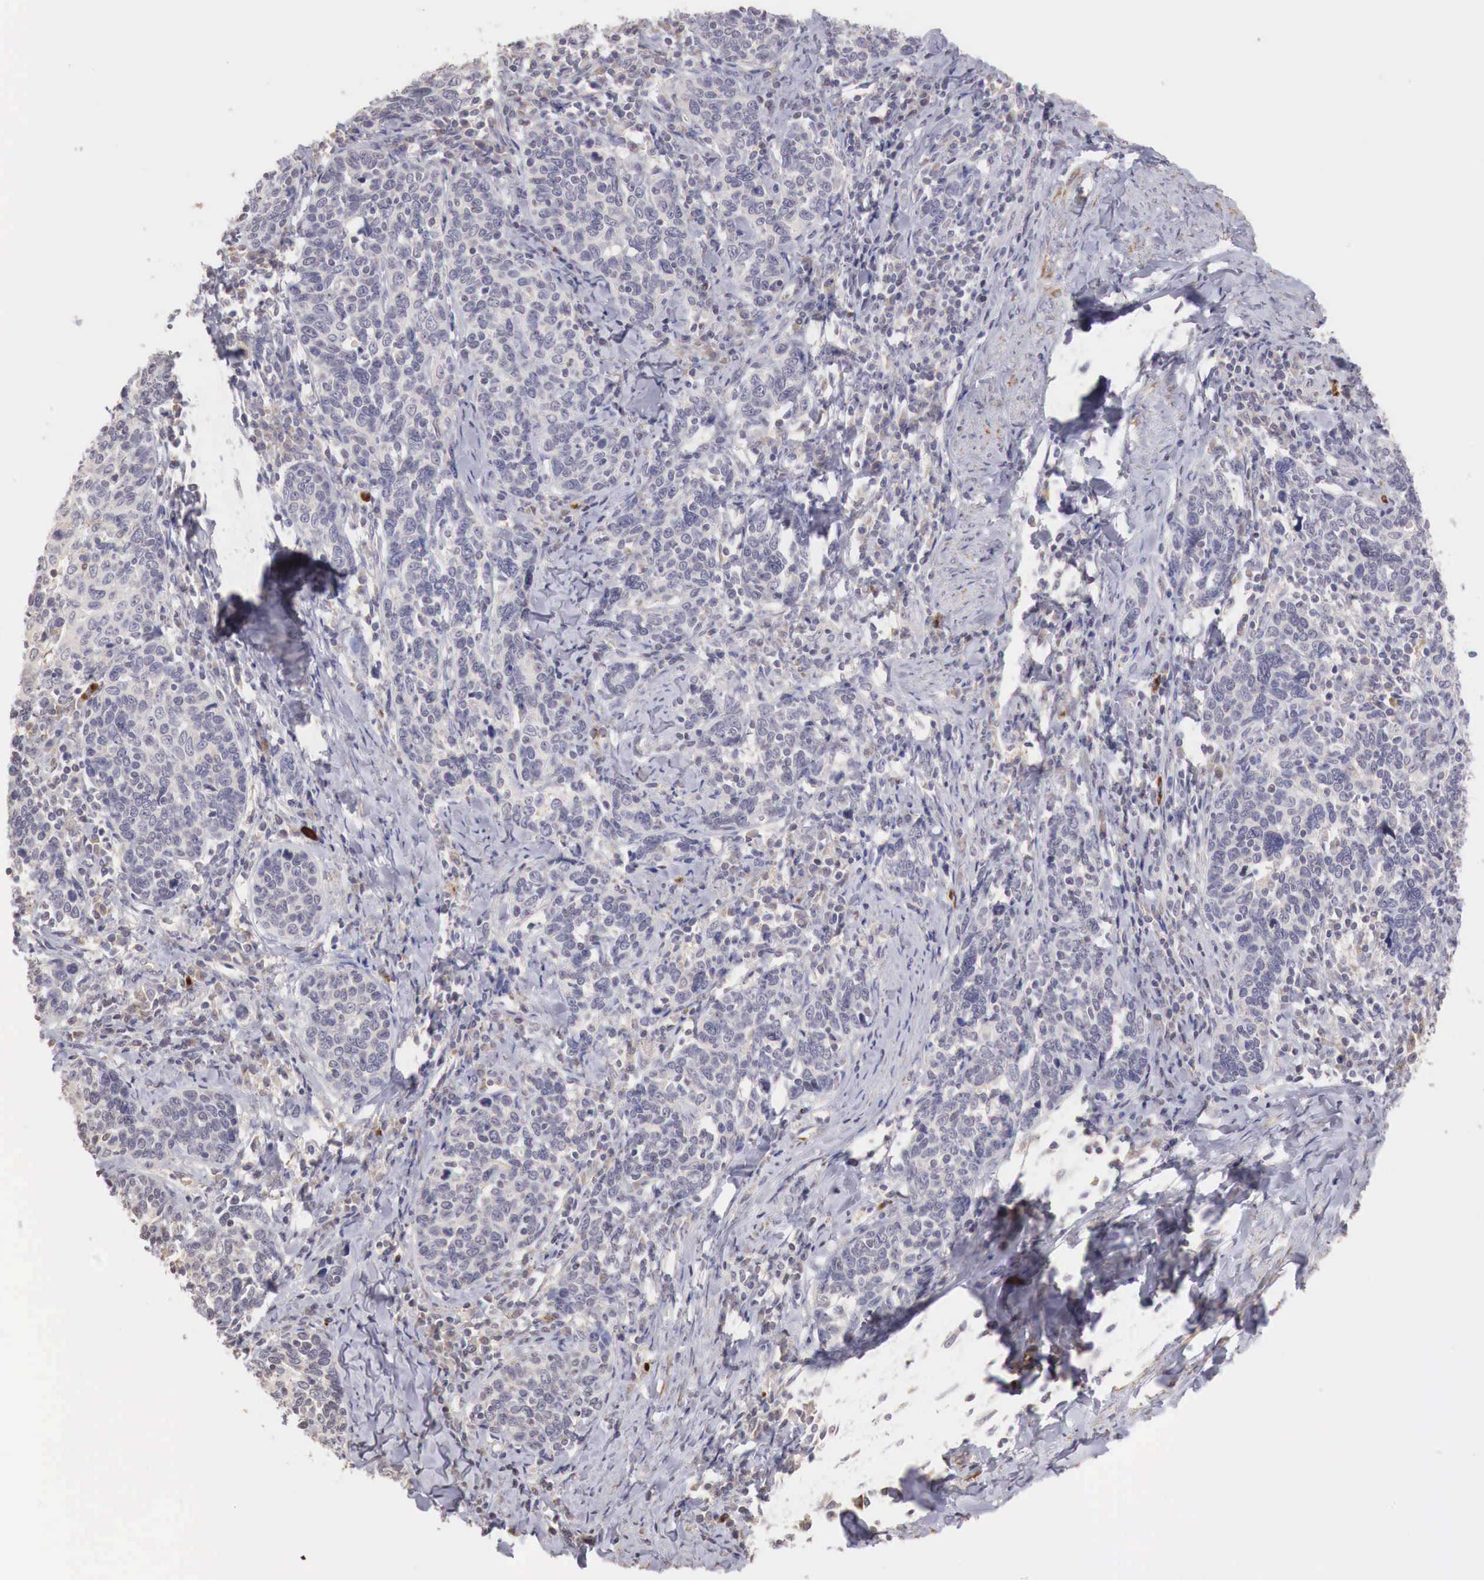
{"staining": {"intensity": "negative", "quantity": "none", "location": "none"}, "tissue": "cervical cancer", "cell_type": "Tumor cells", "image_type": "cancer", "snomed": [{"axis": "morphology", "description": "Squamous cell carcinoma, NOS"}, {"axis": "topography", "description": "Cervix"}], "caption": "Tumor cells show no significant protein positivity in cervical squamous cell carcinoma.", "gene": "TBC1D9", "patient": {"sex": "female", "age": 41}}